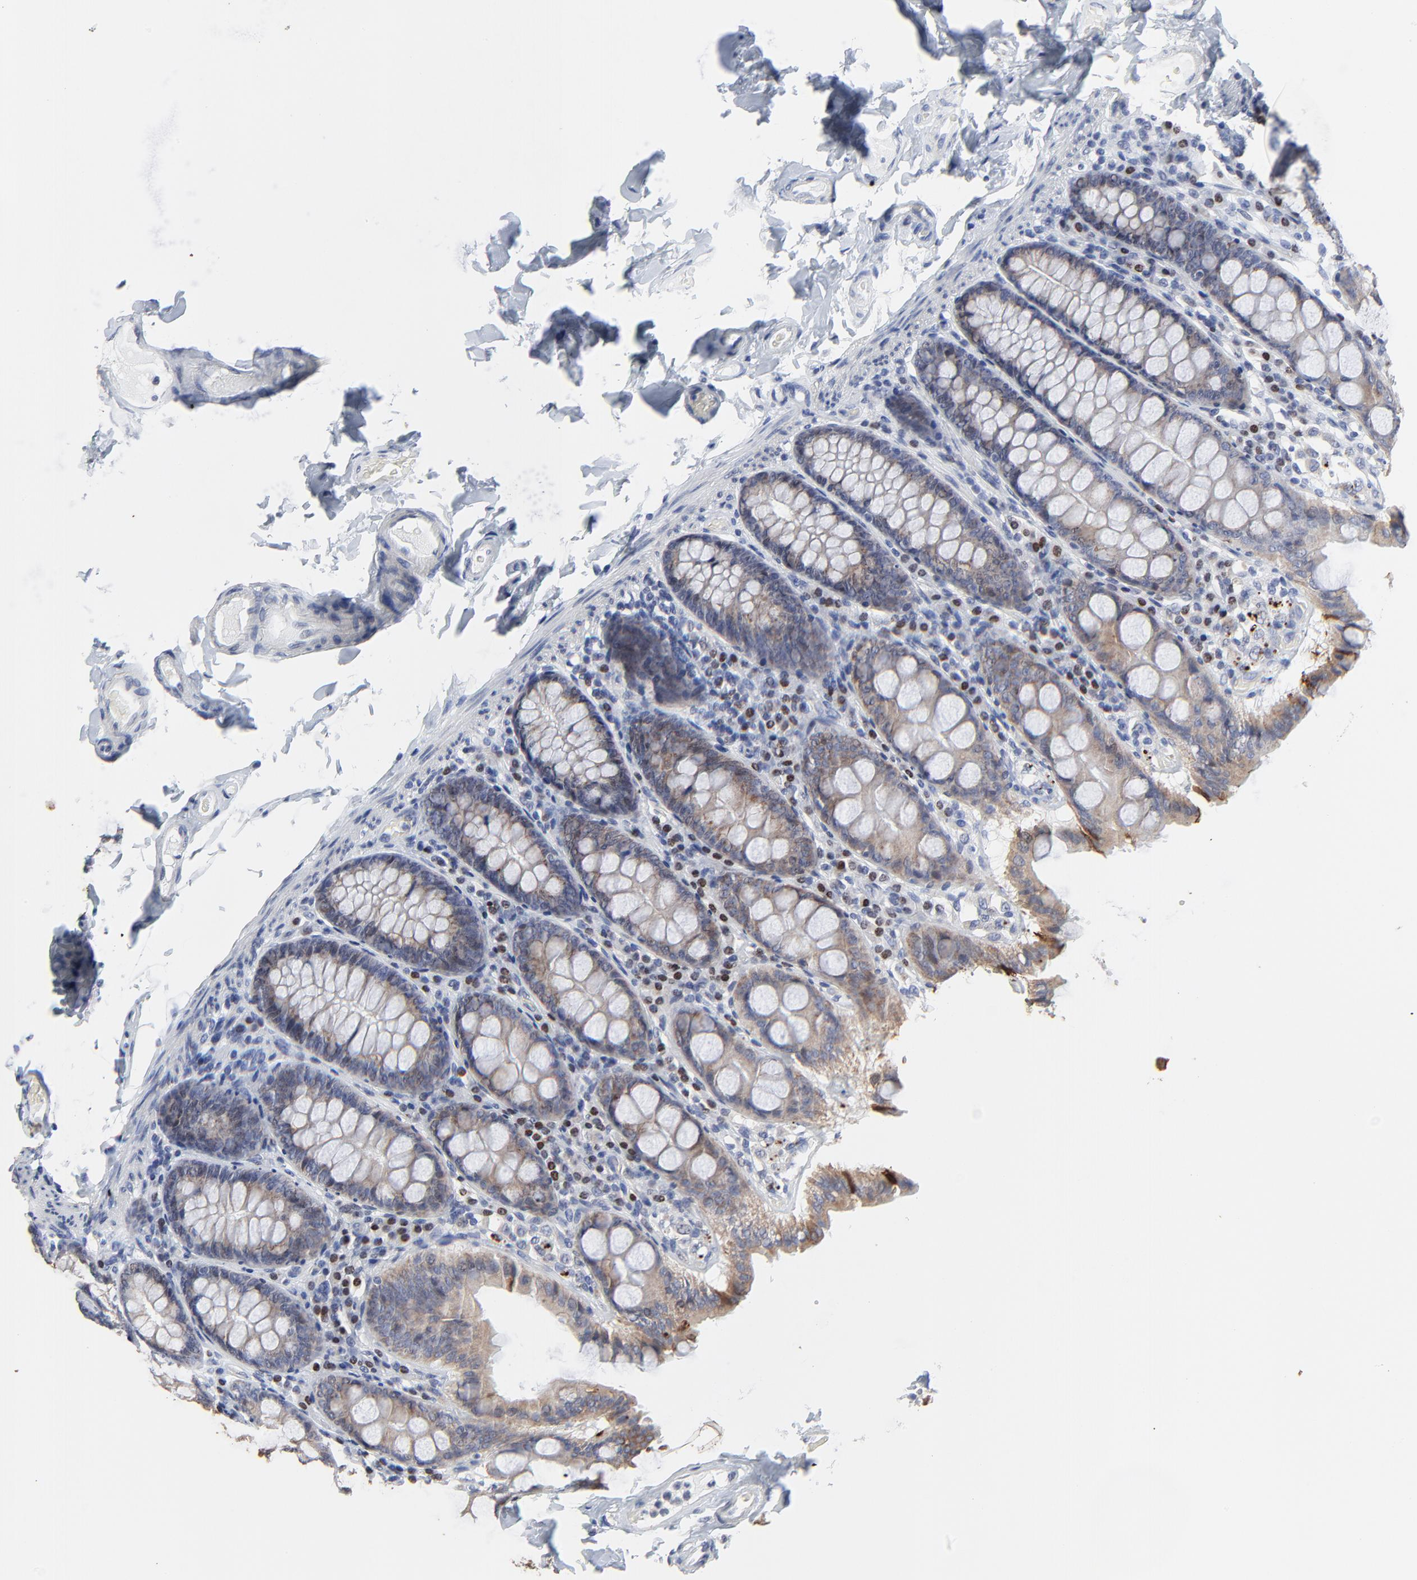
{"staining": {"intensity": "negative", "quantity": "none", "location": "none"}, "tissue": "colon", "cell_type": "Endothelial cells", "image_type": "normal", "snomed": [{"axis": "morphology", "description": "Normal tissue, NOS"}, {"axis": "topography", "description": "Colon"}], "caption": "Protein analysis of unremarkable colon demonstrates no significant staining in endothelial cells.", "gene": "LNX1", "patient": {"sex": "female", "age": 61}}